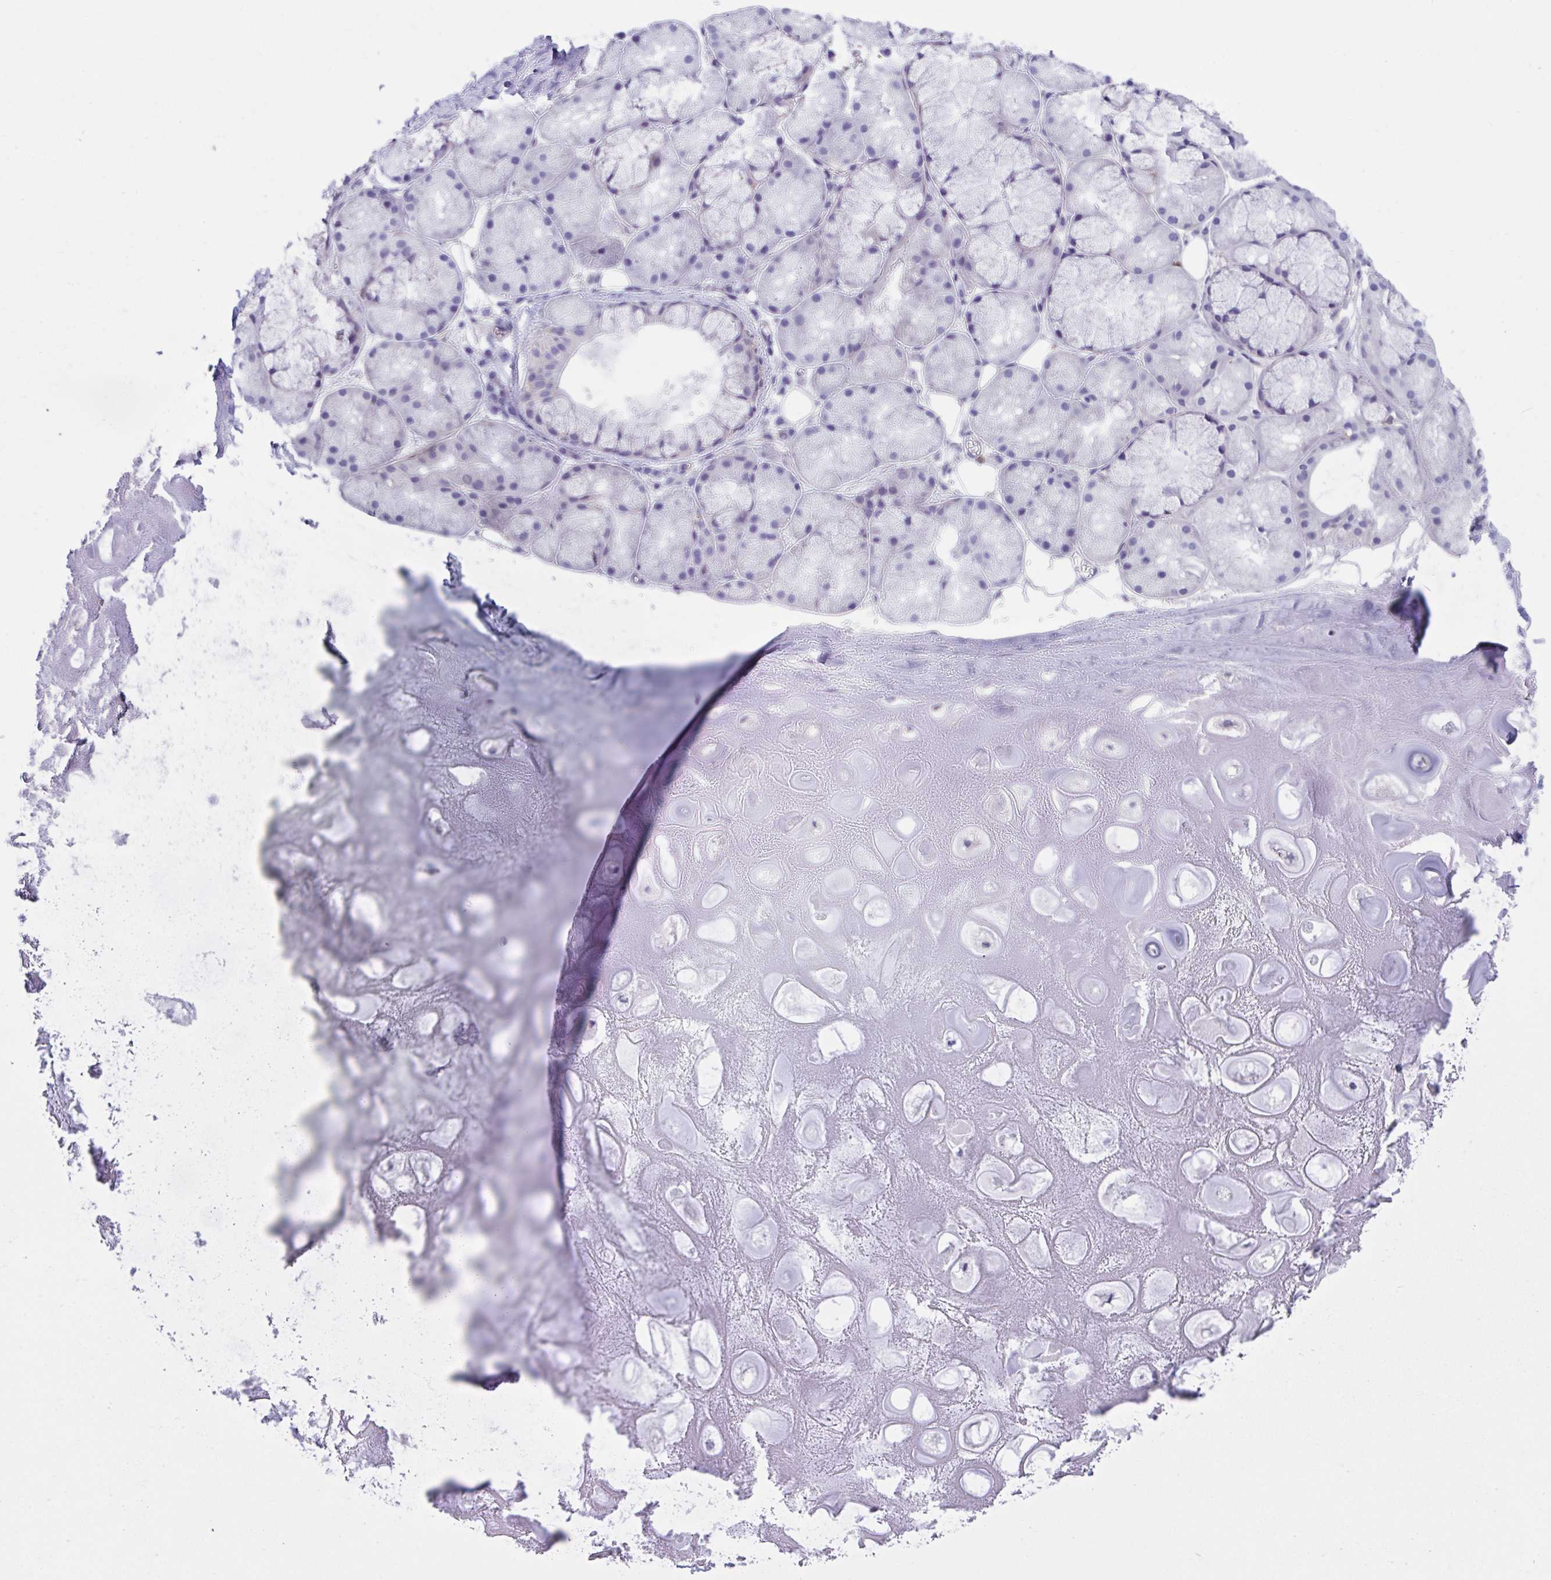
{"staining": {"intensity": "negative", "quantity": "none", "location": "none"}, "tissue": "adipose tissue", "cell_type": "Adipocytes", "image_type": "normal", "snomed": [{"axis": "morphology", "description": "Normal tissue, NOS"}, {"axis": "topography", "description": "Lymph node"}, {"axis": "topography", "description": "Cartilage tissue"}, {"axis": "topography", "description": "Nasopharynx"}], "caption": "Human adipose tissue stained for a protein using IHC shows no expression in adipocytes.", "gene": "LPIN3", "patient": {"sex": "male", "age": 63}}